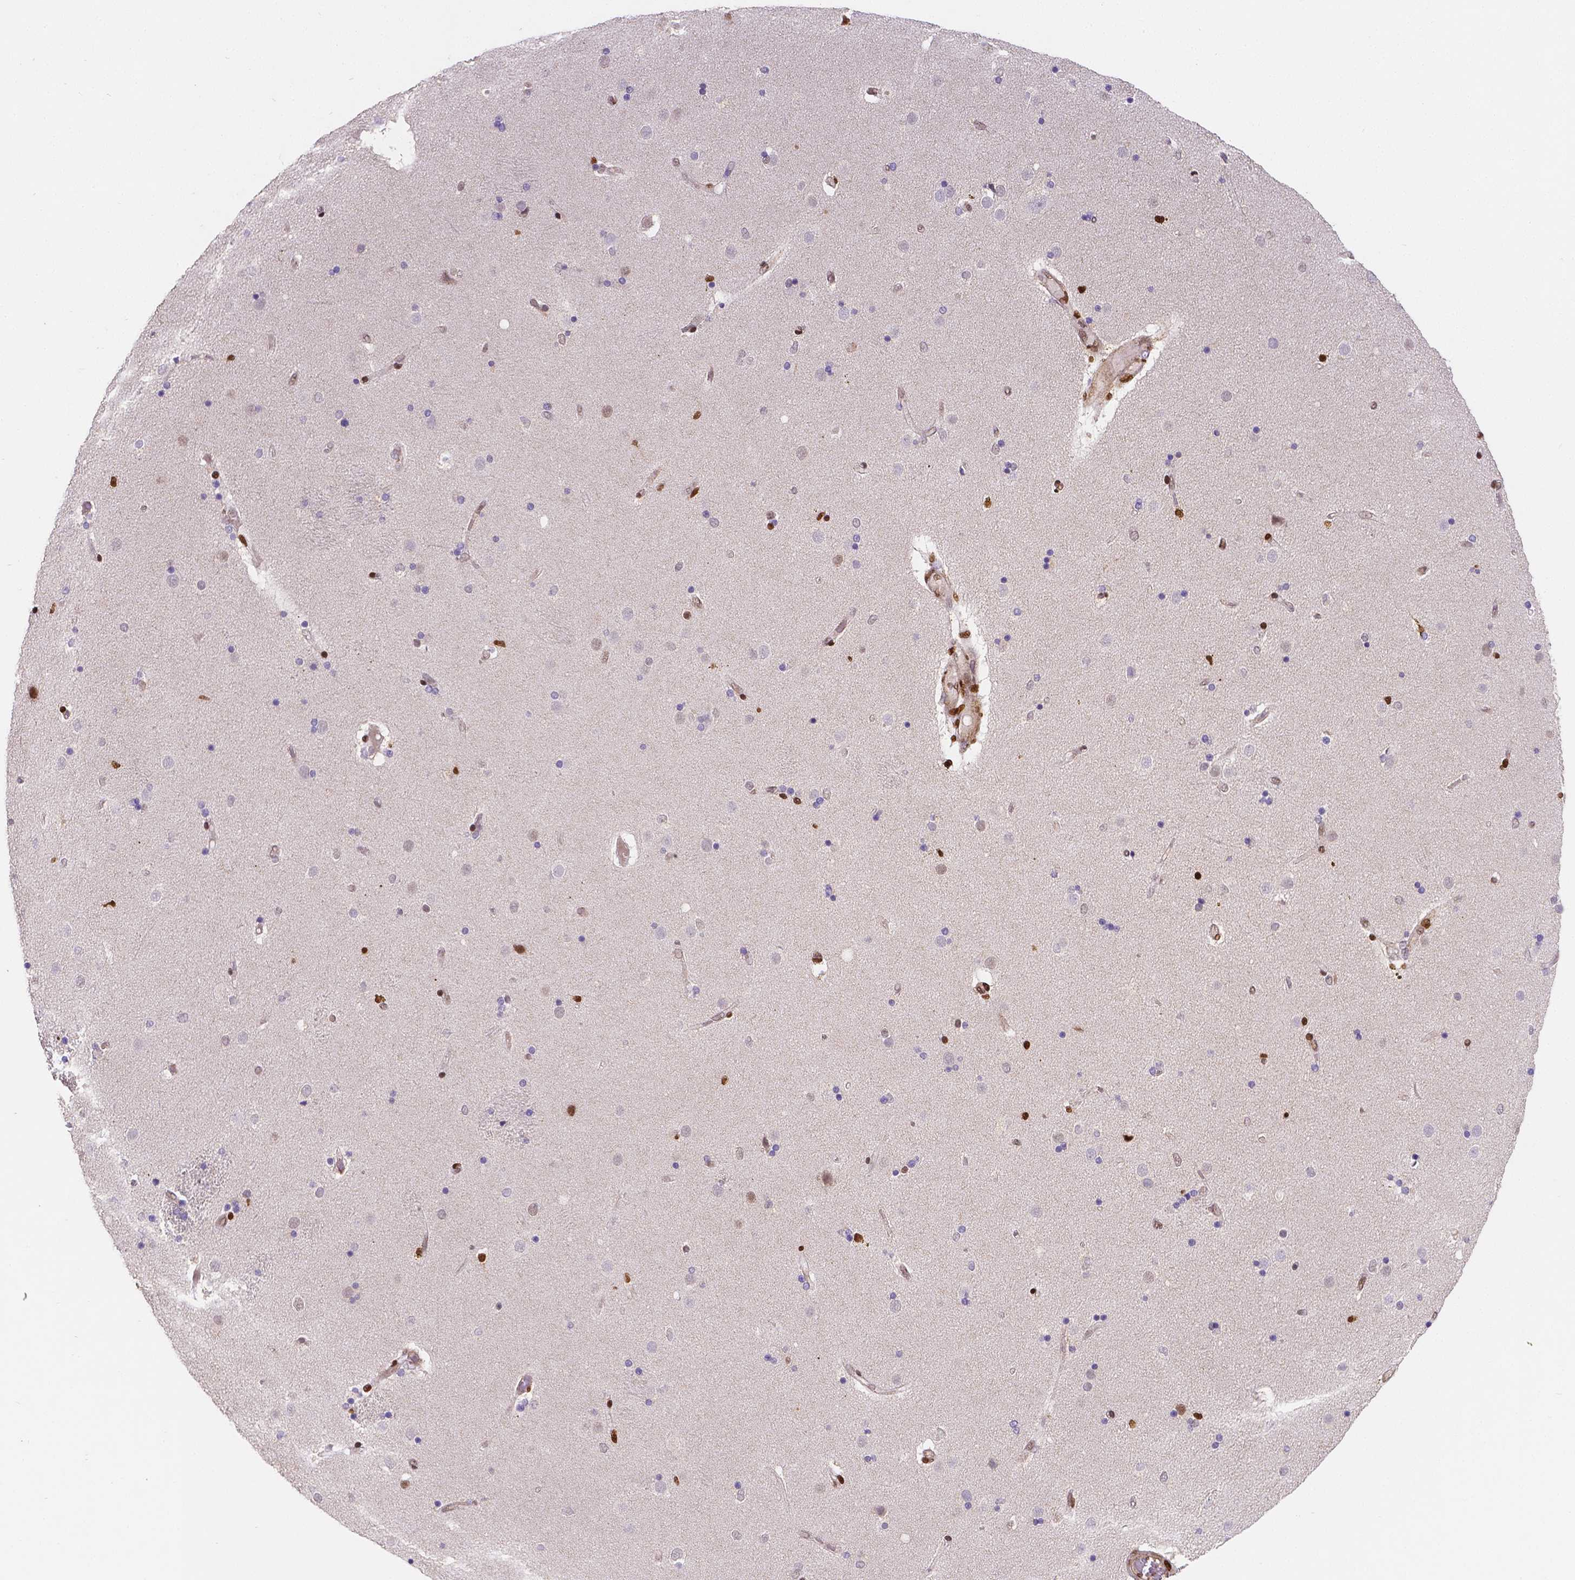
{"staining": {"intensity": "strong", "quantity": "<25%", "location": "nuclear"}, "tissue": "caudate", "cell_type": "Glial cells", "image_type": "normal", "snomed": [{"axis": "morphology", "description": "Normal tissue, NOS"}, {"axis": "topography", "description": "Lateral ventricle wall"}], "caption": "Strong nuclear staining for a protein is identified in about <25% of glial cells of normal caudate using IHC.", "gene": "MEF2C", "patient": {"sex": "female", "age": 71}}